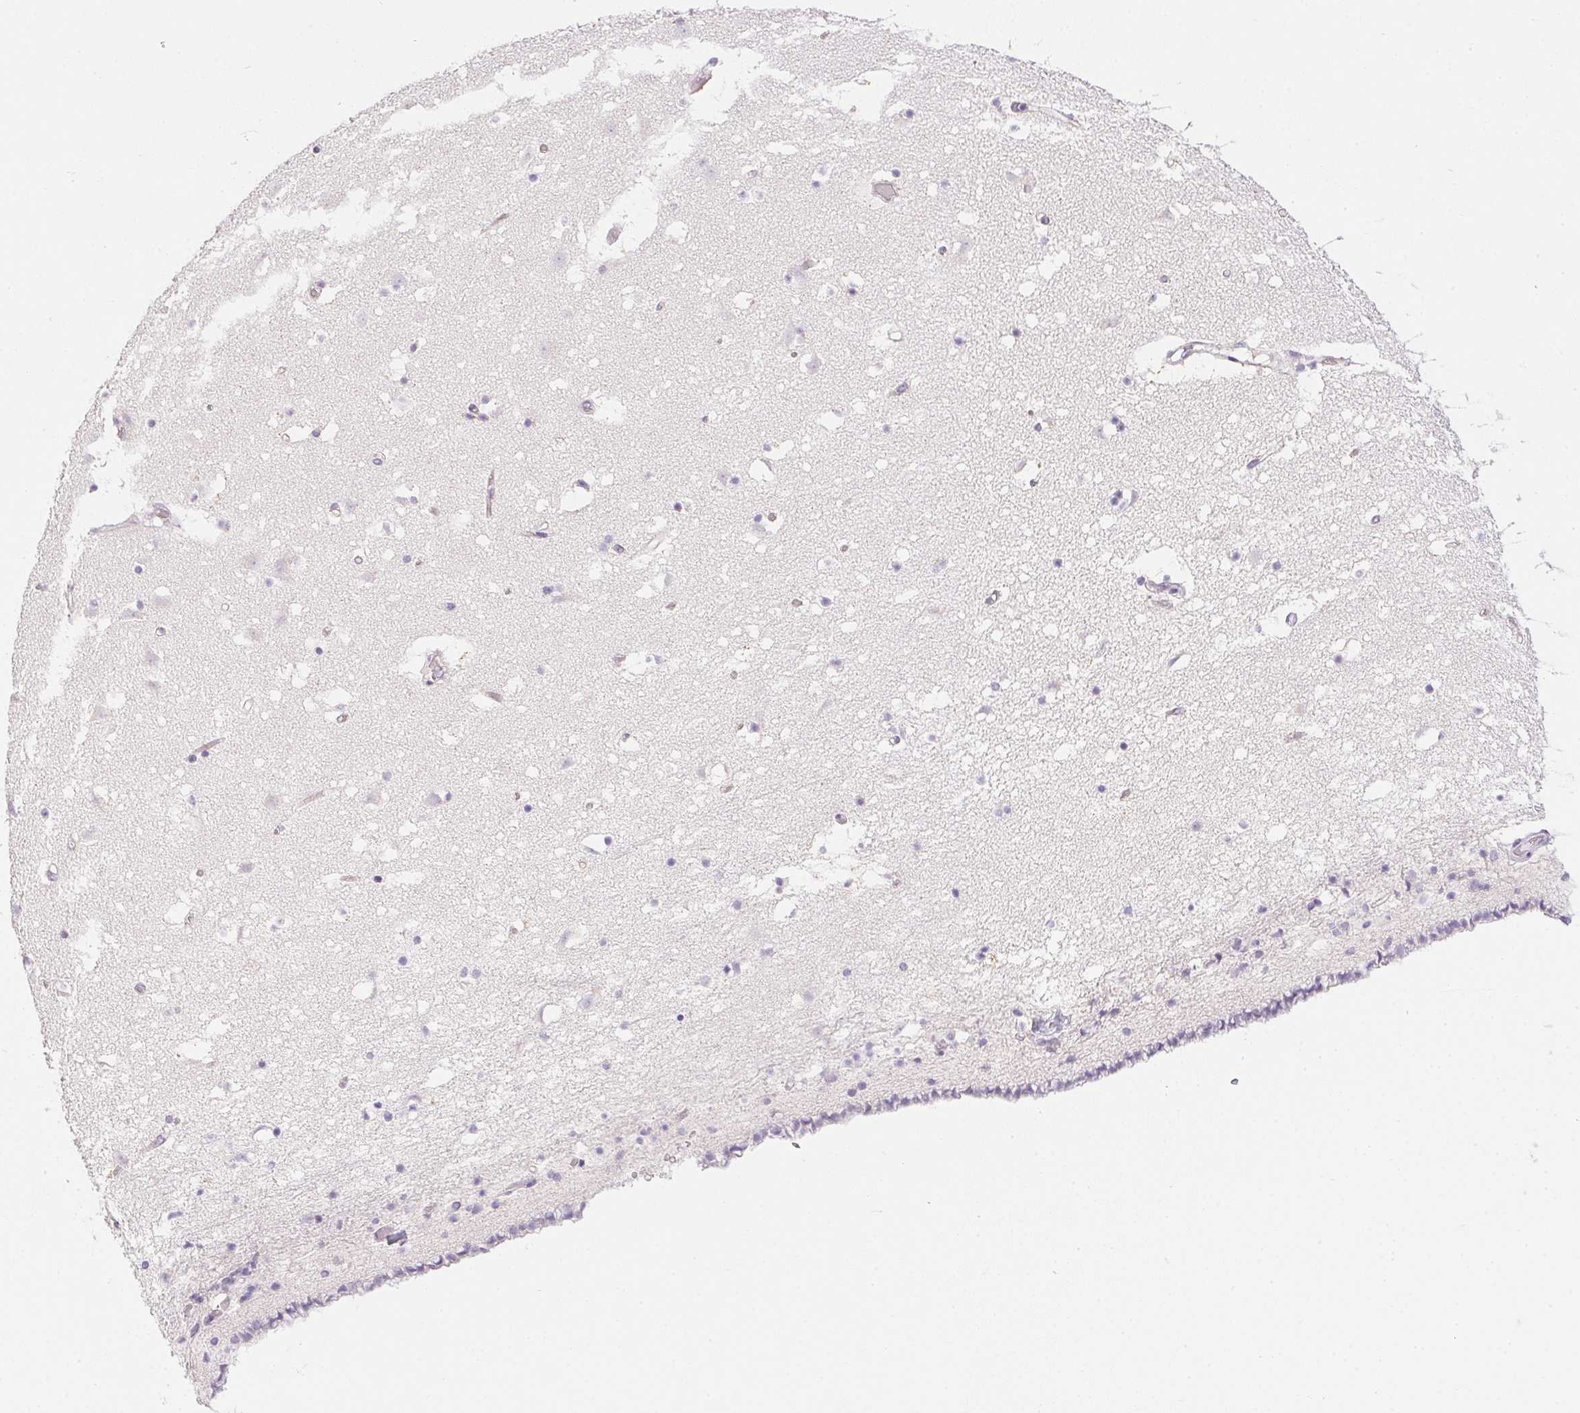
{"staining": {"intensity": "negative", "quantity": "none", "location": "none"}, "tissue": "caudate", "cell_type": "Glial cells", "image_type": "normal", "snomed": [{"axis": "morphology", "description": "Normal tissue, NOS"}, {"axis": "topography", "description": "Lateral ventricle wall"}], "caption": "Caudate stained for a protein using IHC exhibits no expression glial cells.", "gene": "PRL", "patient": {"sex": "female", "age": 42}}